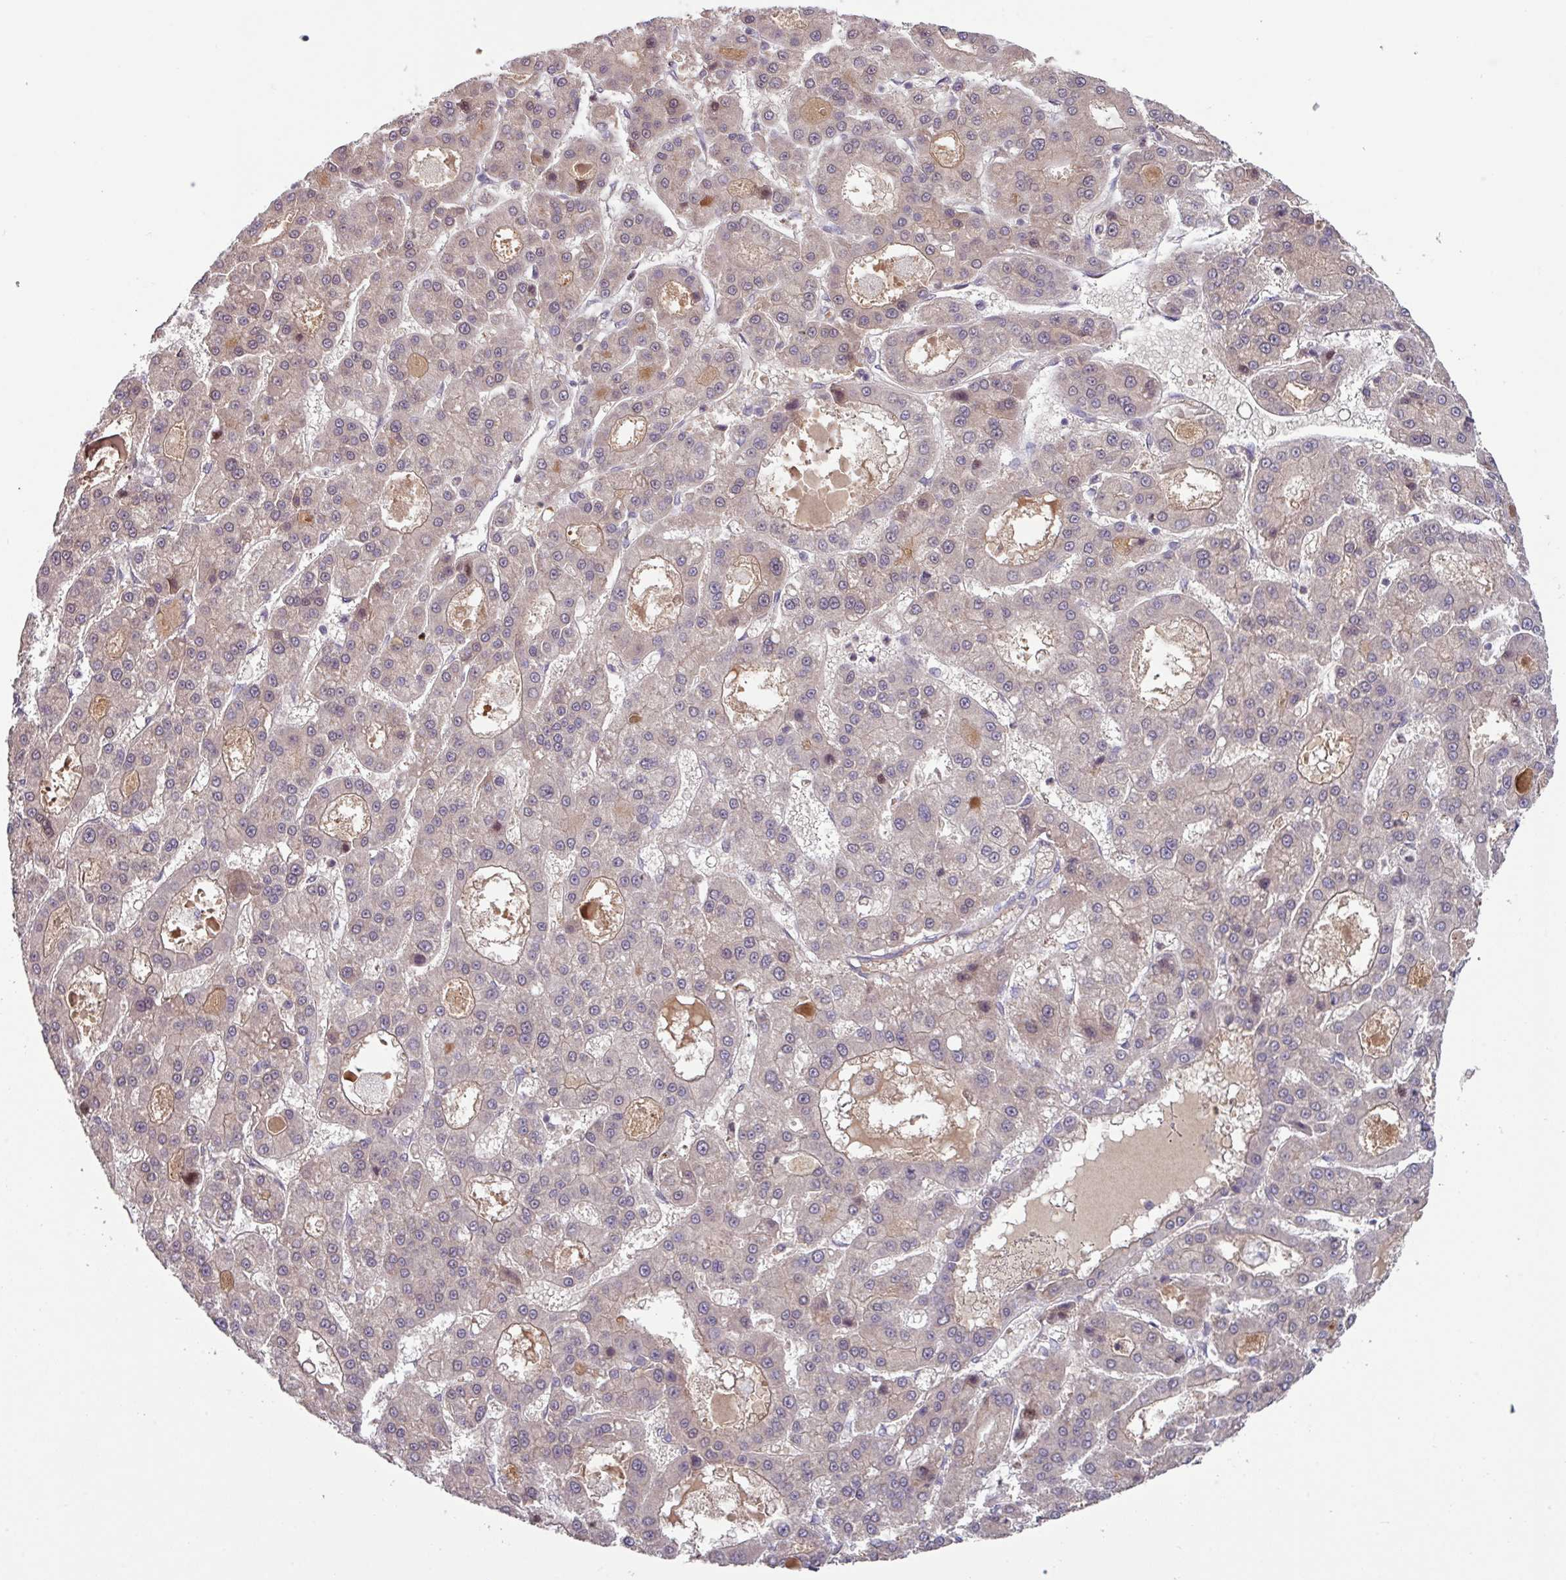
{"staining": {"intensity": "moderate", "quantity": "<25%", "location": "nuclear"}, "tissue": "liver cancer", "cell_type": "Tumor cells", "image_type": "cancer", "snomed": [{"axis": "morphology", "description": "Carcinoma, Hepatocellular, NOS"}, {"axis": "topography", "description": "Liver"}], "caption": "A photomicrograph of liver cancer stained for a protein demonstrates moderate nuclear brown staining in tumor cells.", "gene": "SLC5A10", "patient": {"sex": "male", "age": 70}}